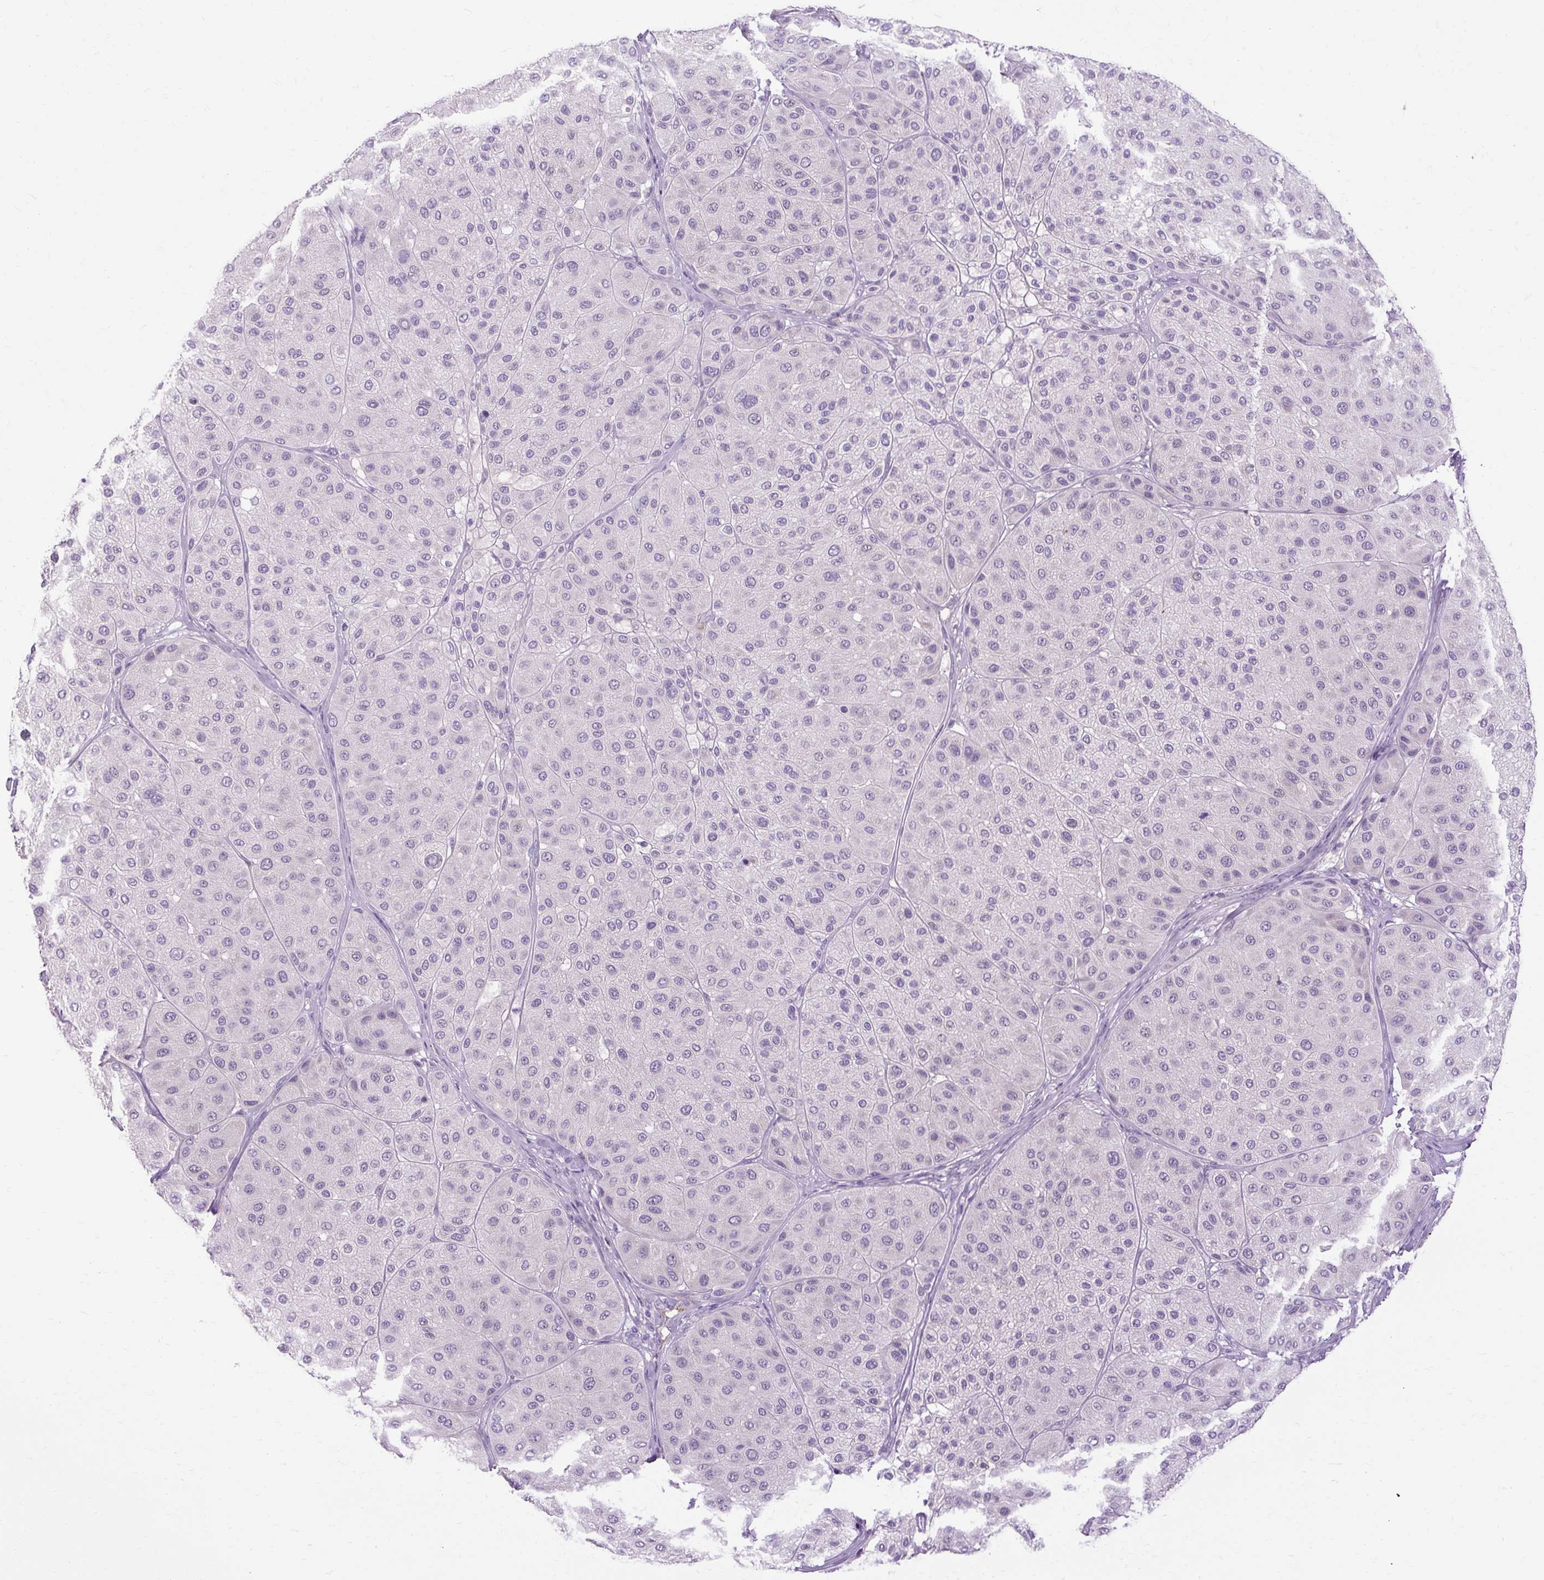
{"staining": {"intensity": "negative", "quantity": "none", "location": "none"}, "tissue": "melanoma", "cell_type": "Tumor cells", "image_type": "cancer", "snomed": [{"axis": "morphology", "description": "Malignant melanoma, Metastatic site"}, {"axis": "topography", "description": "Smooth muscle"}], "caption": "The photomicrograph reveals no significant positivity in tumor cells of malignant melanoma (metastatic site).", "gene": "ARRDC2", "patient": {"sex": "male", "age": 41}}